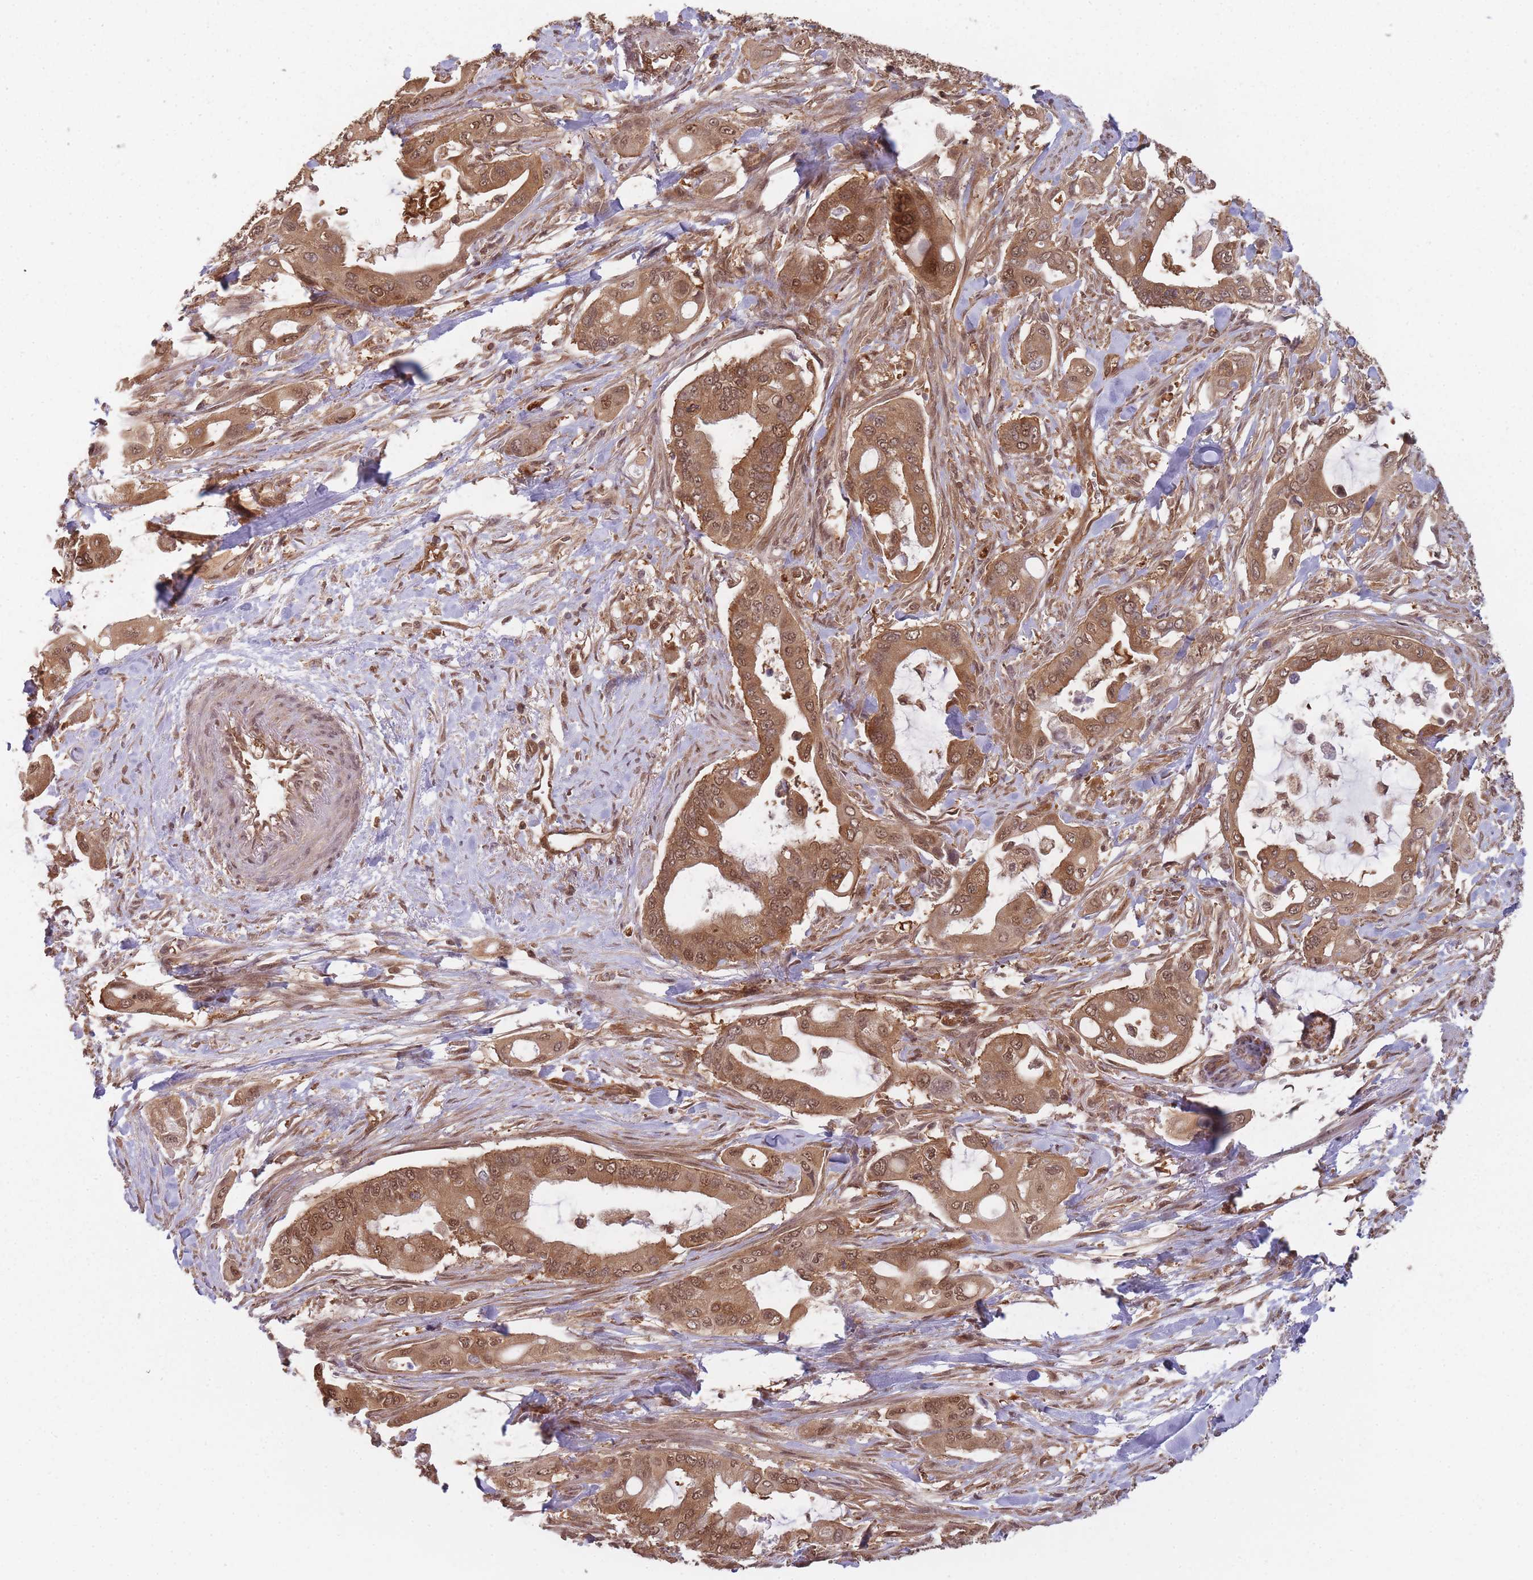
{"staining": {"intensity": "moderate", "quantity": ">75%", "location": "cytoplasmic/membranous,nuclear"}, "tissue": "pancreatic cancer", "cell_type": "Tumor cells", "image_type": "cancer", "snomed": [{"axis": "morphology", "description": "Adenocarcinoma, NOS"}, {"axis": "topography", "description": "Pancreas"}], "caption": "This image displays immunohistochemistry (IHC) staining of human pancreatic cancer (adenocarcinoma), with medium moderate cytoplasmic/membranous and nuclear positivity in approximately >75% of tumor cells.", "gene": "PPP6R3", "patient": {"sex": "male", "age": 57}}